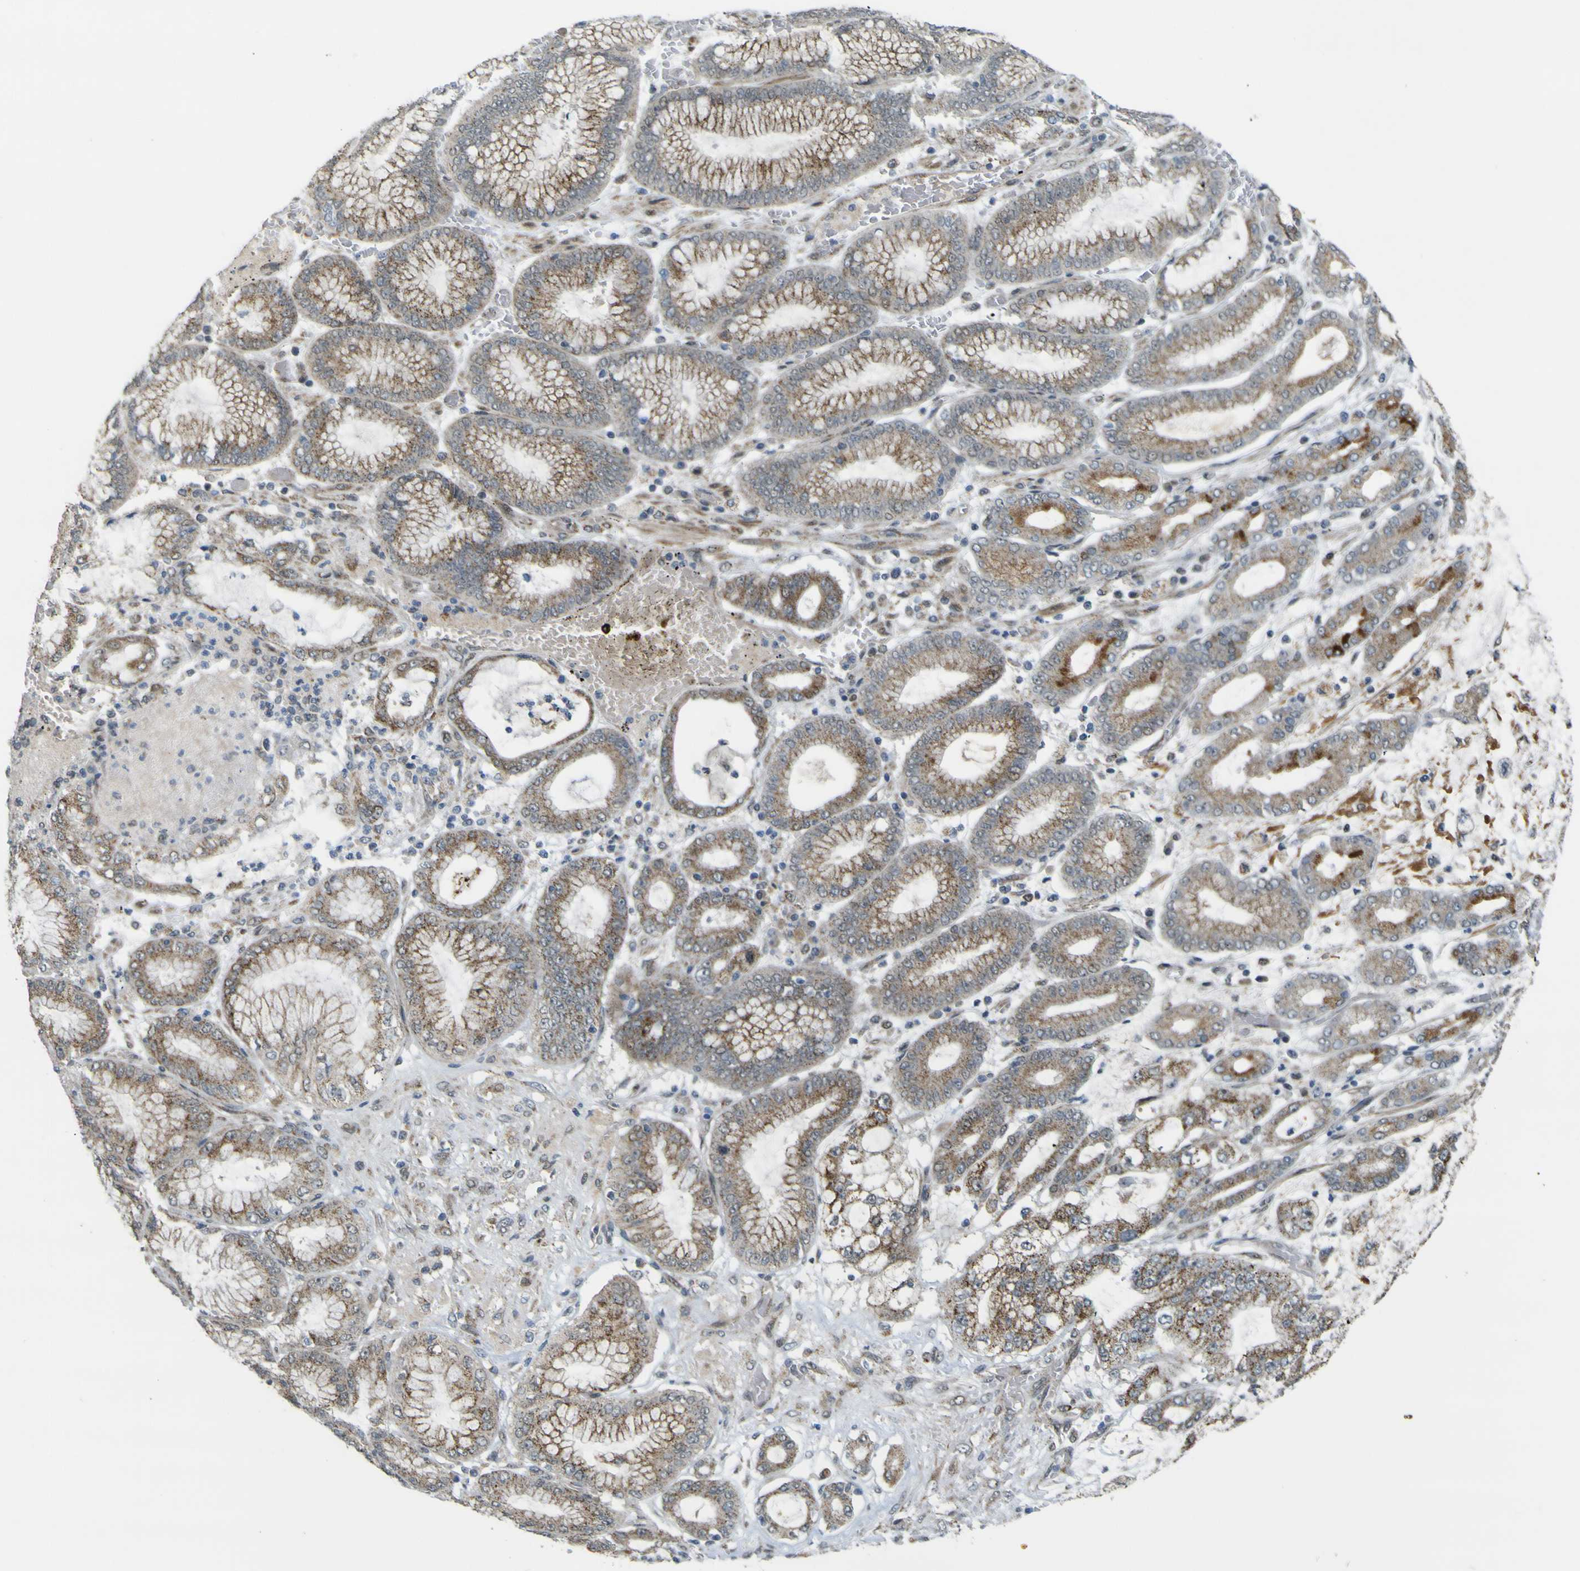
{"staining": {"intensity": "moderate", "quantity": ">75%", "location": "cytoplasmic/membranous"}, "tissue": "stomach cancer", "cell_type": "Tumor cells", "image_type": "cancer", "snomed": [{"axis": "morphology", "description": "Normal tissue, NOS"}, {"axis": "morphology", "description": "Adenocarcinoma, NOS"}, {"axis": "topography", "description": "Stomach, upper"}, {"axis": "topography", "description": "Stomach"}], "caption": "High-power microscopy captured an IHC micrograph of stomach cancer, revealing moderate cytoplasmic/membranous positivity in approximately >75% of tumor cells.", "gene": "ACBD5", "patient": {"sex": "male", "age": 76}}